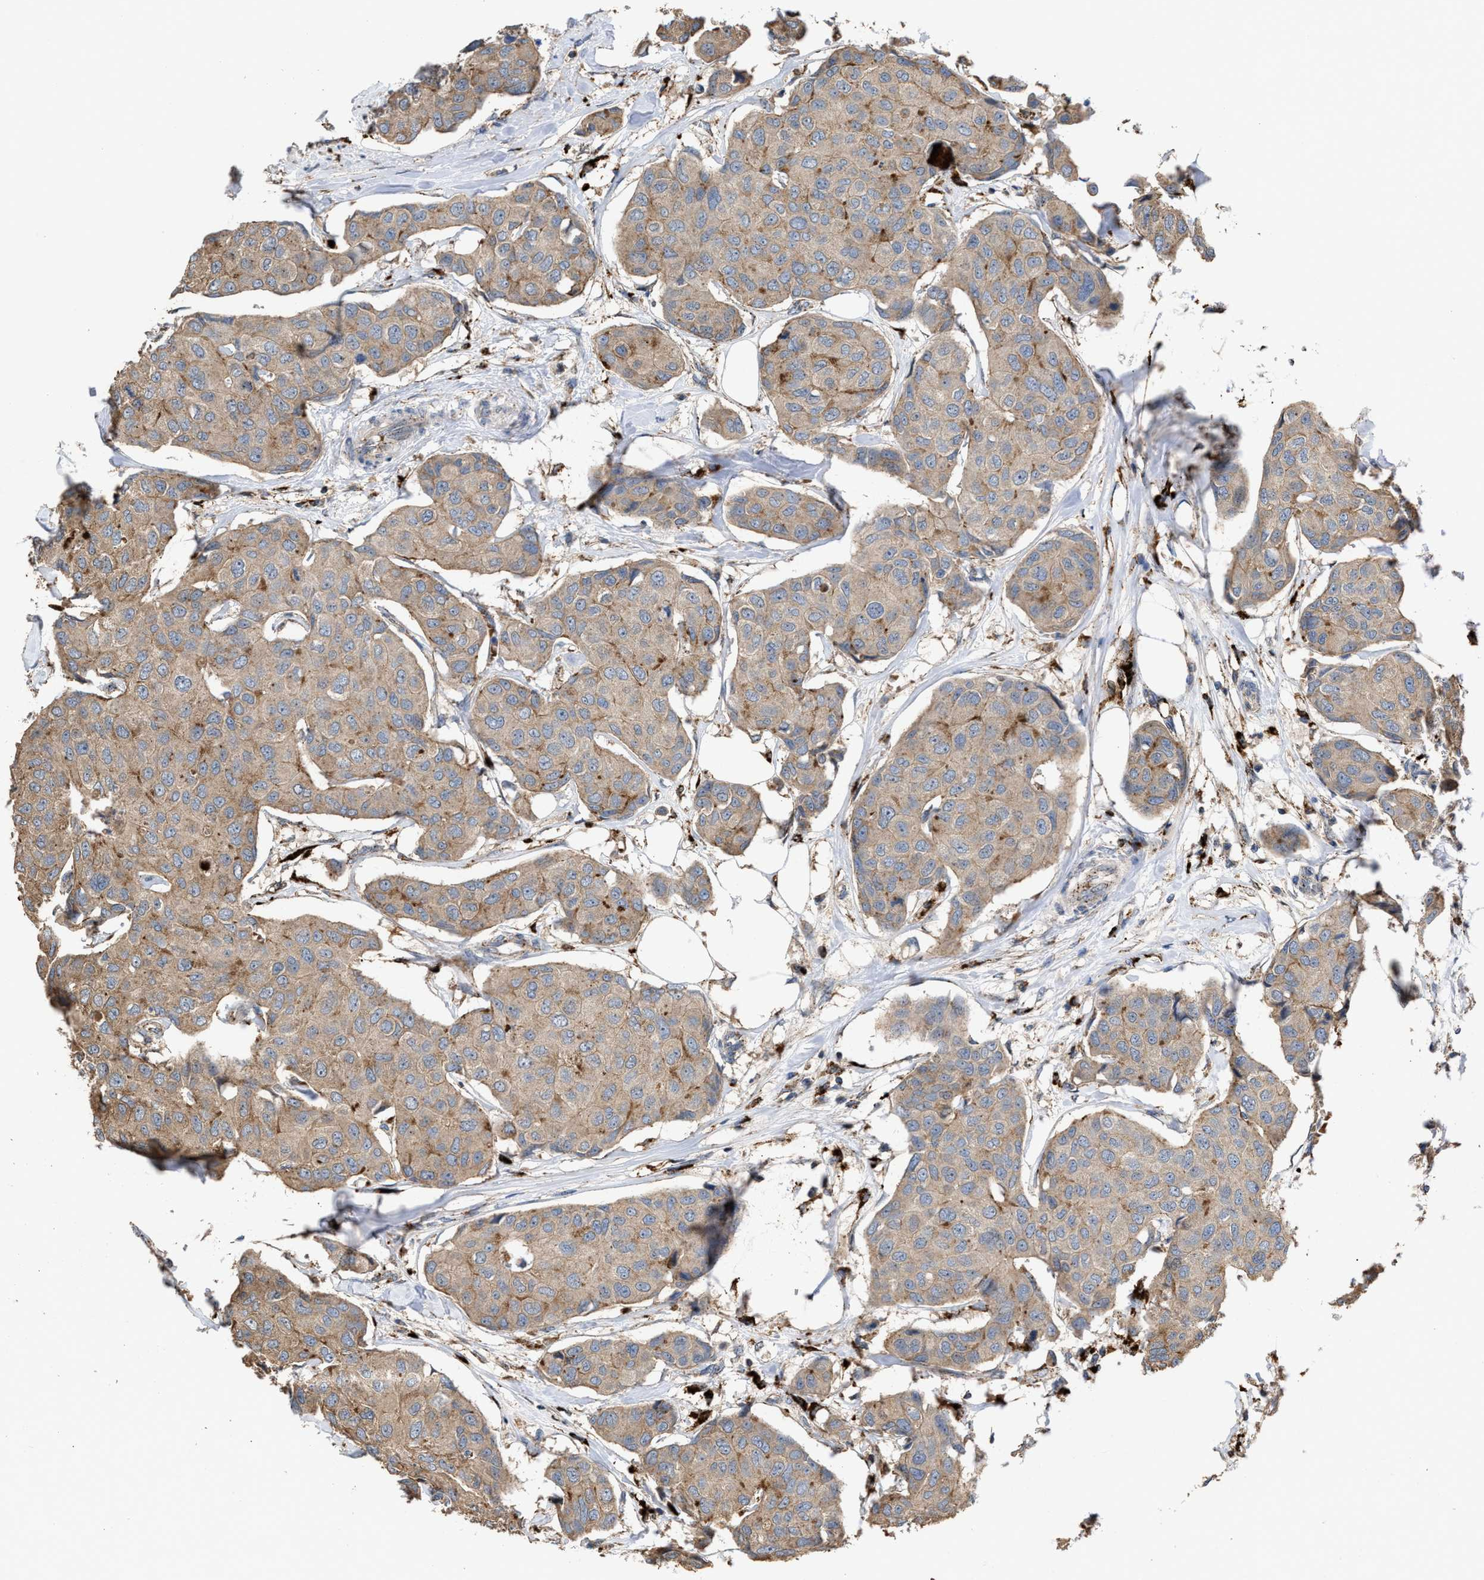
{"staining": {"intensity": "weak", "quantity": ">75%", "location": "cytoplasmic/membranous"}, "tissue": "breast cancer", "cell_type": "Tumor cells", "image_type": "cancer", "snomed": [{"axis": "morphology", "description": "Duct carcinoma"}, {"axis": "topography", "description": "Breast"}], "caption": "Immunohistochemical staining of breast cancer displays weak cytoplasmic/membranous protein staining in about >75% of tumor cells.", "gene": "ELMO3", "patient": {"sex": "female", "age": 80}}